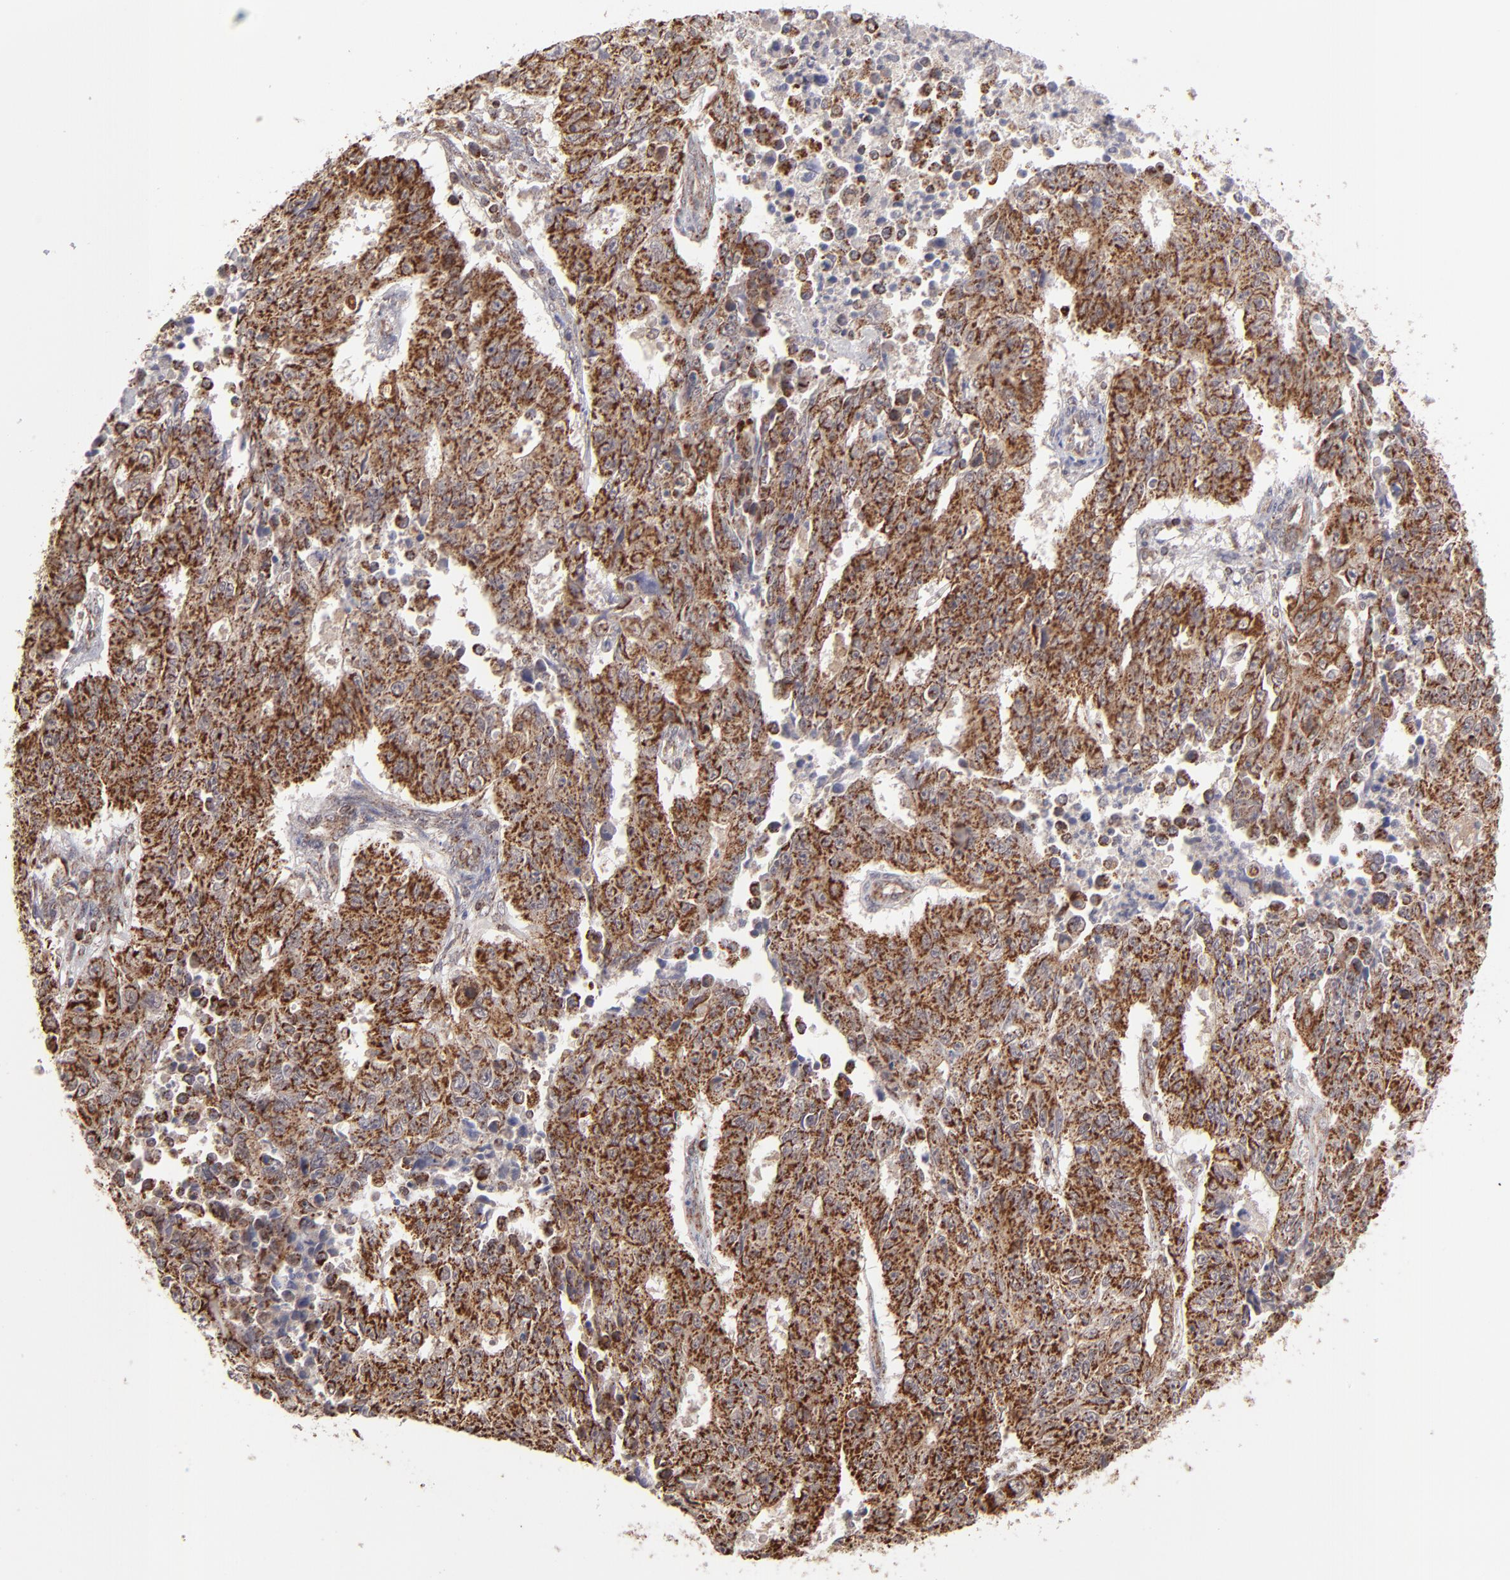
{"staining": {"intensity": "moderate", "quantity": ">75%", "location": "cytoplasmic/membranous"}, "tissue": "endometrial cancer", "cell_type": "Tumor cells", "image_type": "cancer", "snomed": [{"axis": "morphology", "description": "Adenocarcinoma, NOS"}, {"axis": "topography", "description": "Endometrium"}], "caption": "Approximately >75% of tumor cells in endometrial cancer exhibit moderate cytoplasmic/membranous protein positivity as visualized by brown immunohistochemical staining.", "gene": "SLC15A1", "patient": {"sex": "female", "age": 42}}